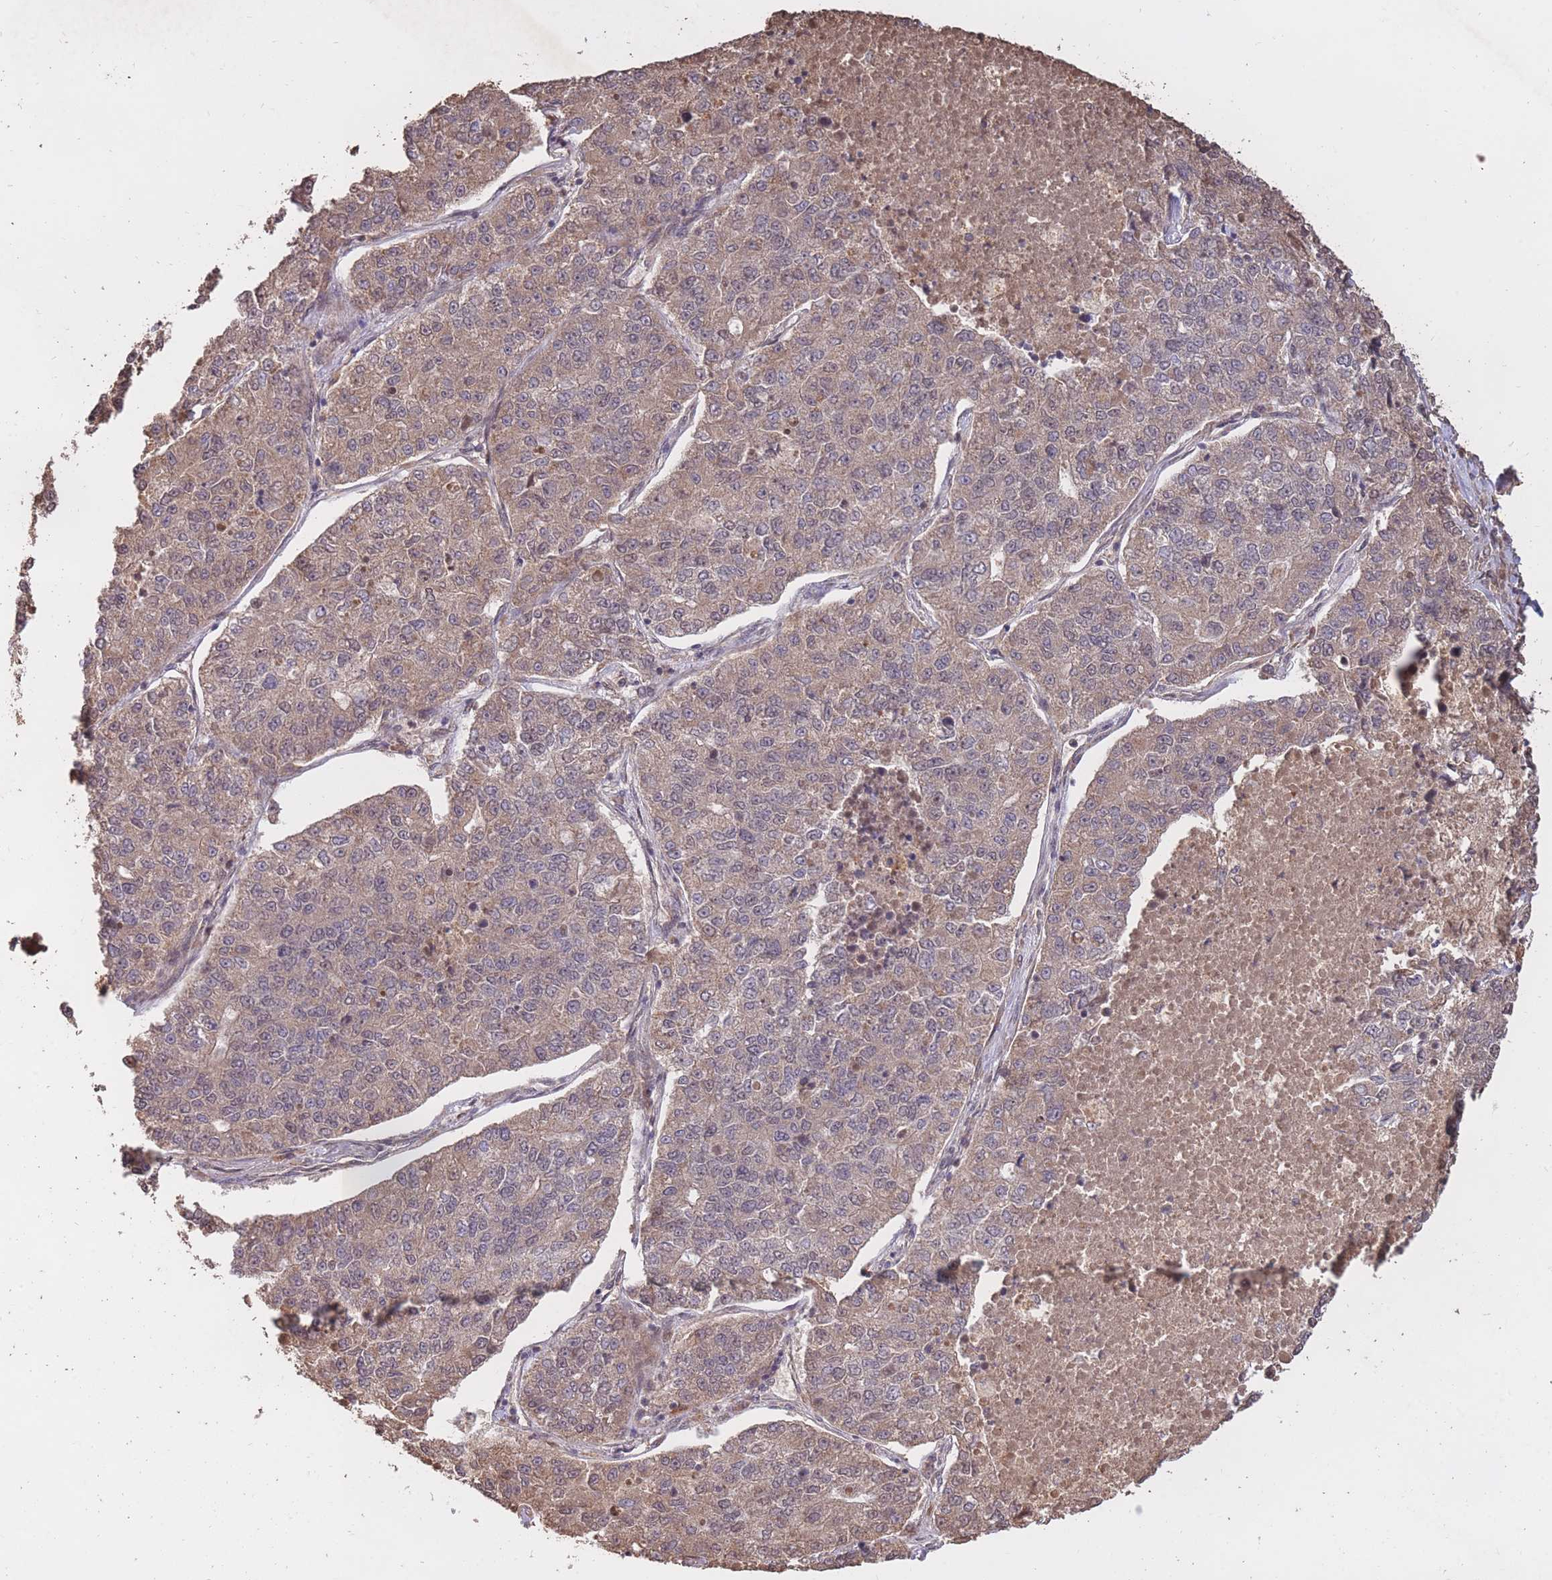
{"staining": {"intensity": "negative", "quantity": "none", "location": "none"}, "tissue": "lung cancer", "cell_type": "Tumor cells", "image_type": "cancer", "snomed": [{"axis": "morphology", "description": "Adenocarcinoma, NOS"}, {"axis": "topography", "description": "Lung"}], "caption": "A high-resolution micrograph shows immunohistochemistry (IHC) staining of lung cancer (adenocarcinoma), which demonstrates no significant expression in tumor cells.", "gene": "RGS14", "patient": {"sex": "male", "age": 49}}